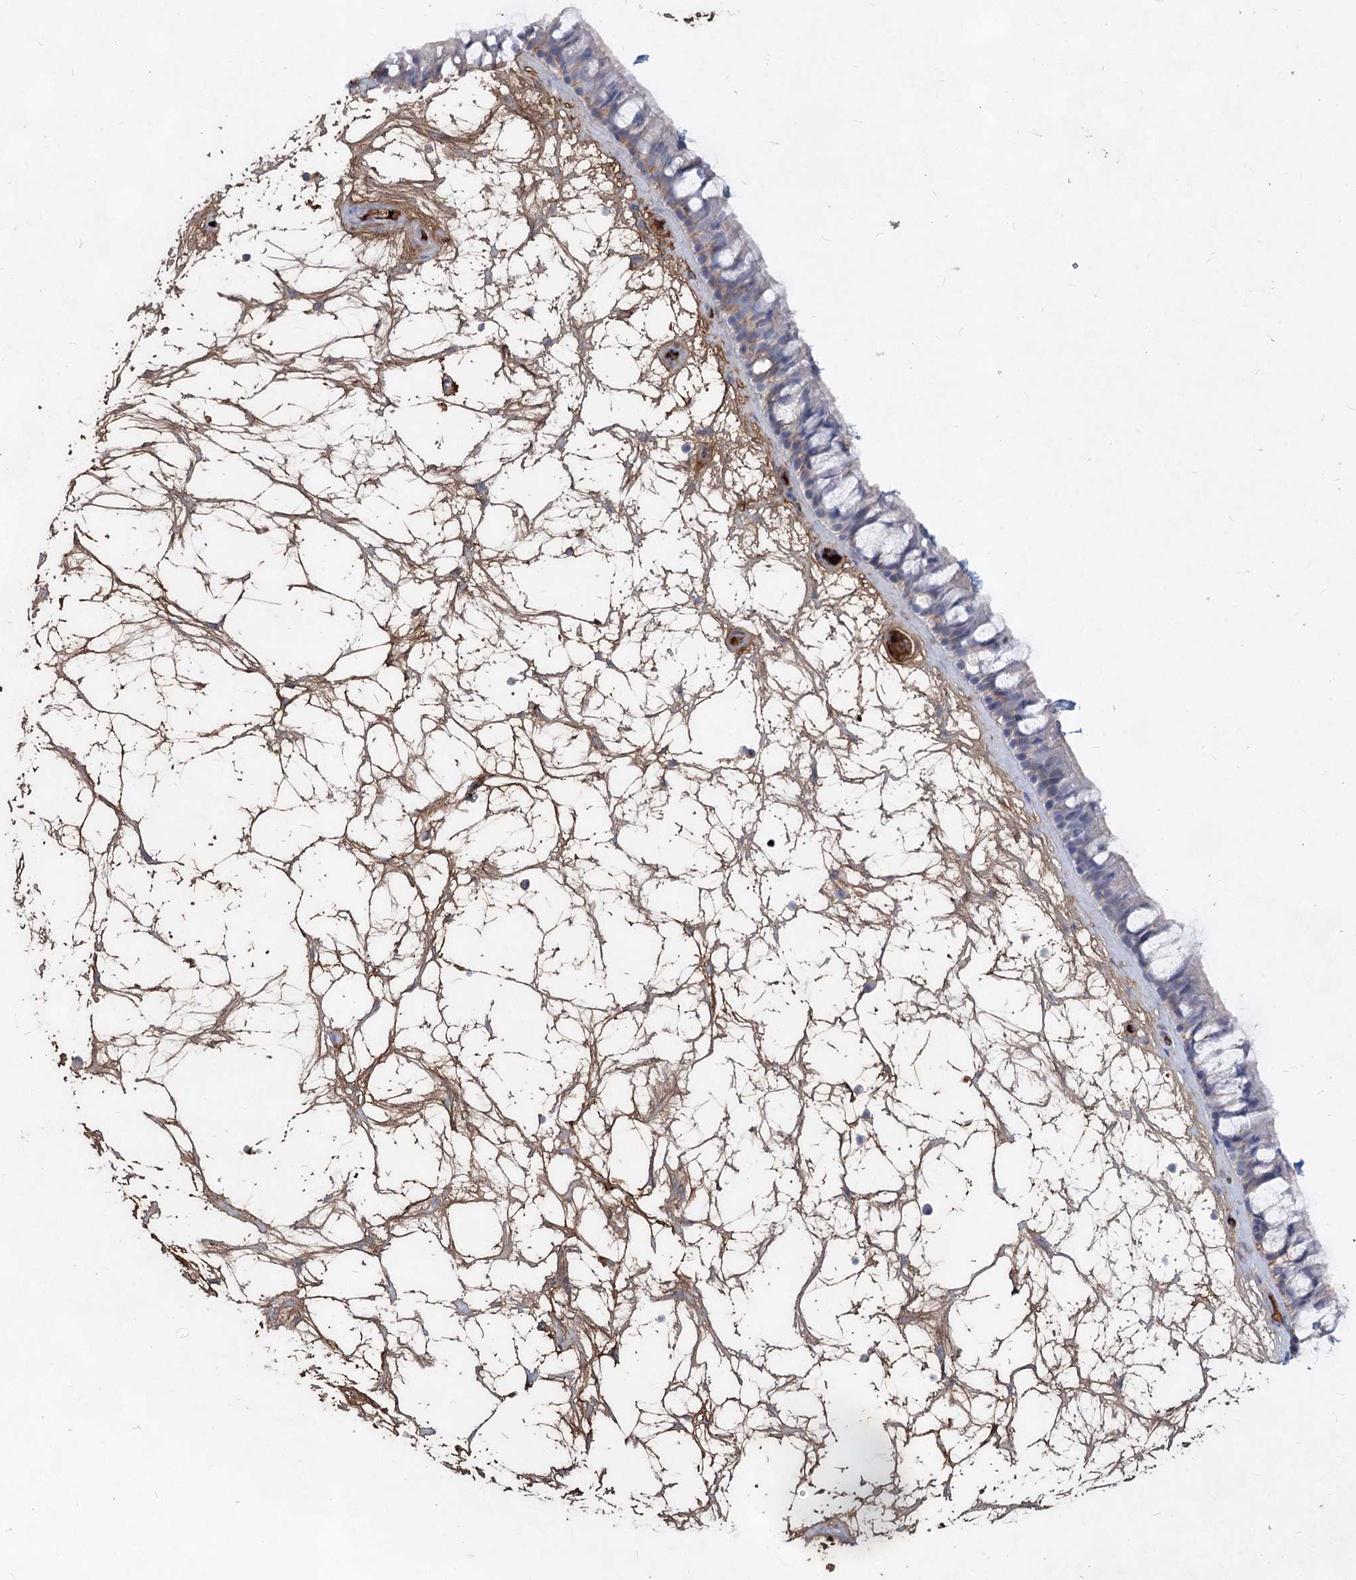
{"staining": {"intensity": "negative", "quantity": "none", "location": "none"}, "tissue": "nasopharynx", "cell_type": "Respiratory epithelial cells", "image_type": "normal", "snomed": [{"axis": "morphology", "description": "Normal tissue, NOS"}, {"axis": "topography", "description": "Nasopharynx"}], "caption": "DAB immunohistochemical staining of unremarkable nasopharynx reveals no significant staining in respiratory epithelial cells. (IHC, brightfield microscopy, high magnification).", "gene": "TASOR2", "patient": {"sex": "male", "age": 64}}